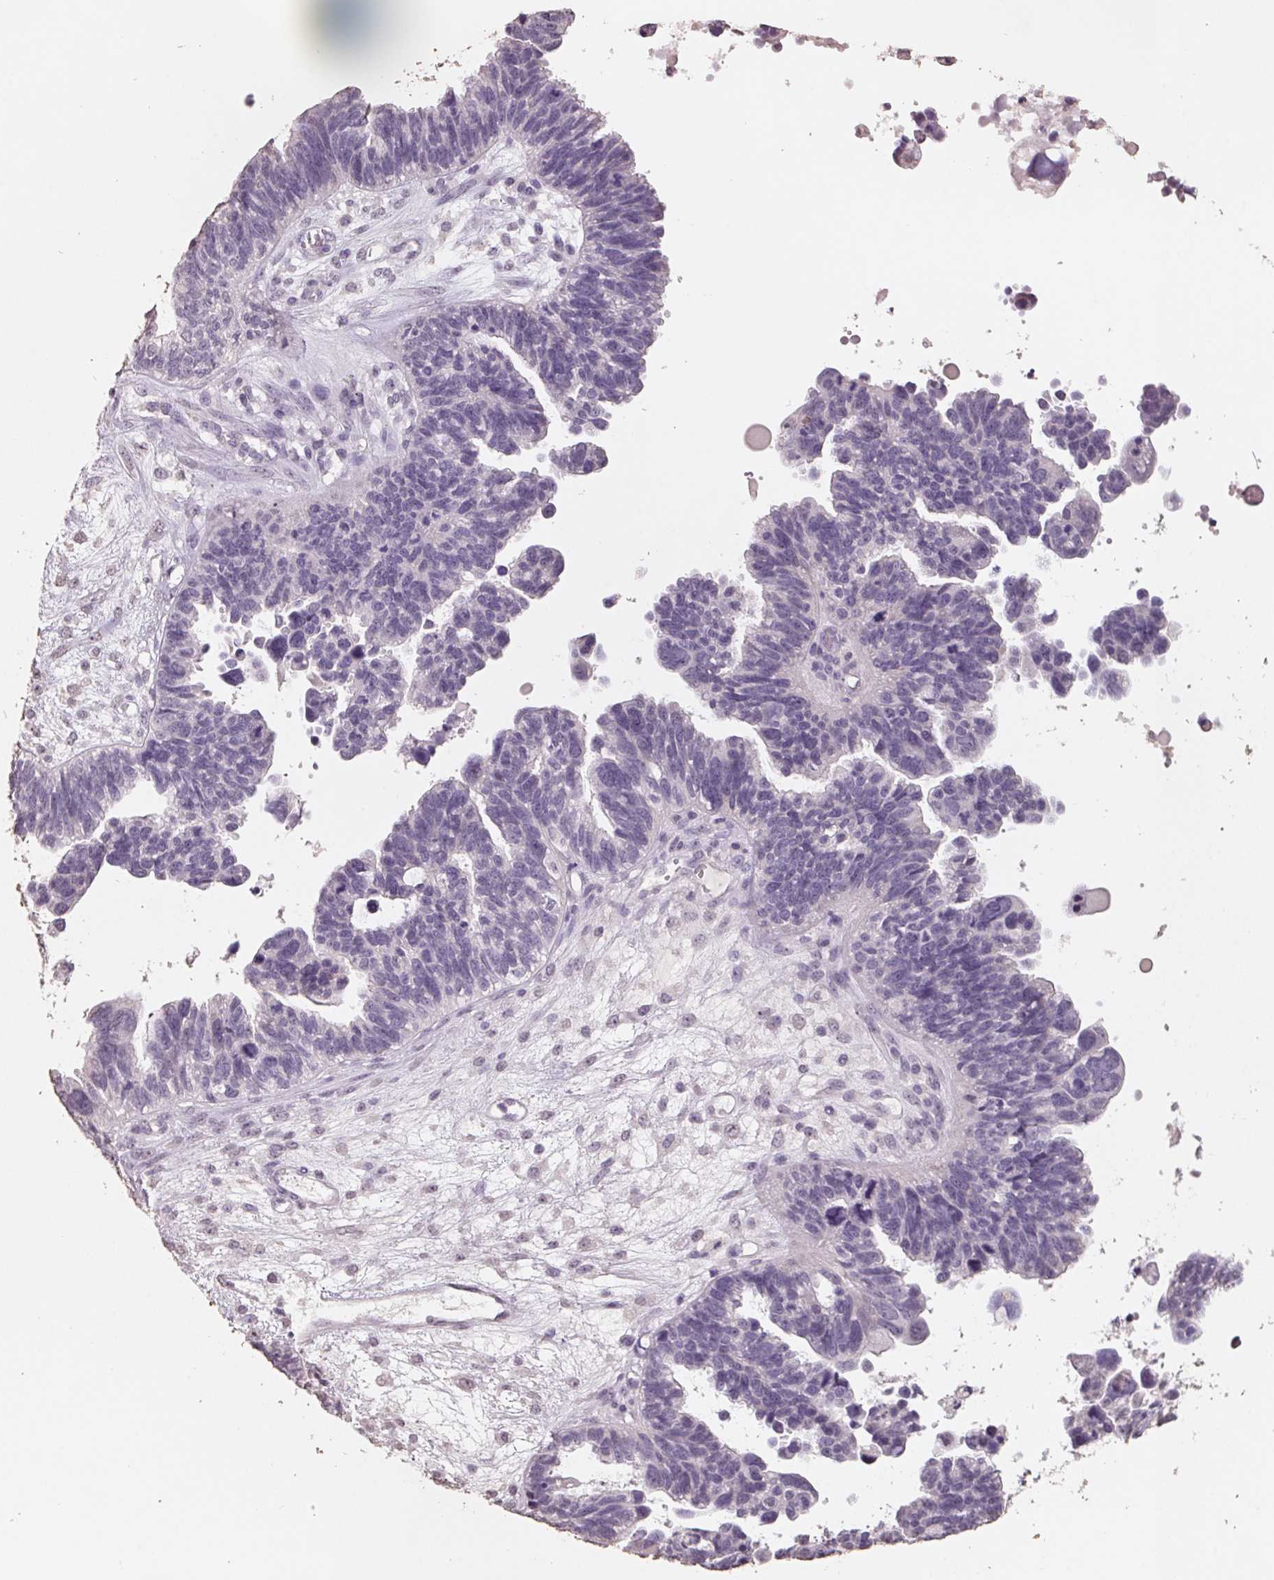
{"staining": {"intensity": "negative", "quantity": "none", "location": "none"}, "tissue": "ovarian cancer", "cell_type": "Tumor cells", "image_type": "cancer", "snomed": [{"axis": "morphology", "description": "Cystadenocarcinoma, serous, NOS"}, {"axis": "topography", "description": "Ovary"}], "caption": "Image shows no significant protein staining in tumor cells of ovarian cancer (serous cystadenocarcinoma).", "gene": "FTCD", "patient": {"sex": "female", "age": 60}}